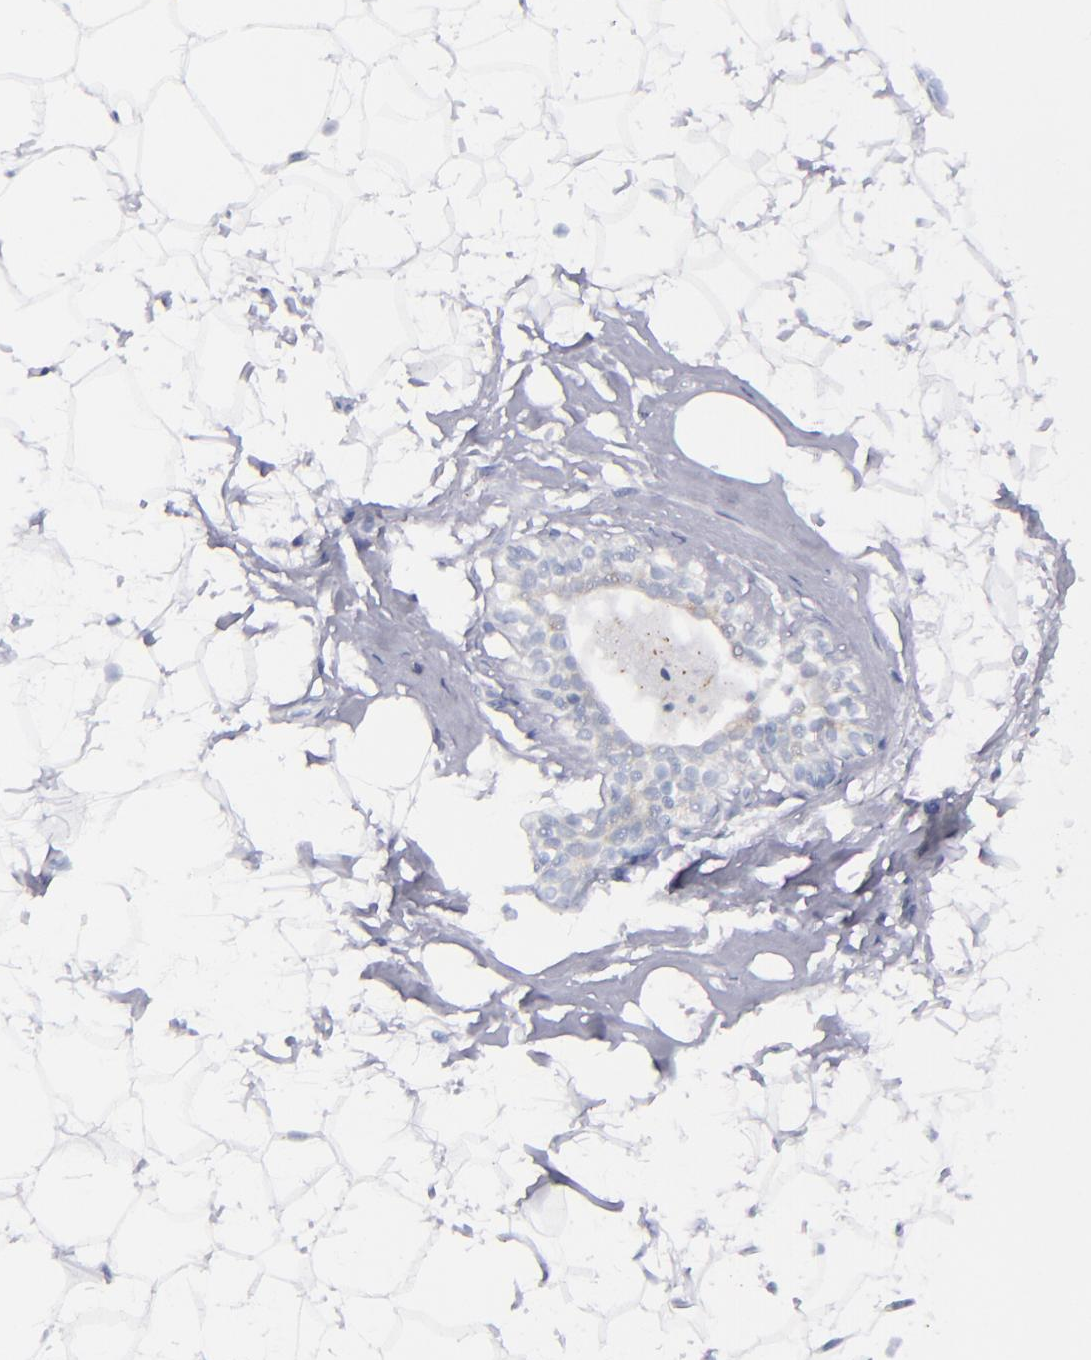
{"staining": {"intensity": "negative", "quantity": "none", "location": "none"}, "tissue": "adipose tissue", "cell_type": "Adipocytes", "image_type": "normal", "snomed": [{"axis": "morphology", "description": "Normal tissue, NOS"}, {"axis": "topography", "description": "Breast"}], "caption": "Immunohistochemical staining of benign adipose tissue shows no significant positivity in adipocytes. (DAB (3,3'-diaminobenzidine) IHC visualized using brightfield microscopy, high magnification).", "gene": "MFGE8", "patient": {"sex": "female", "age": 22}}